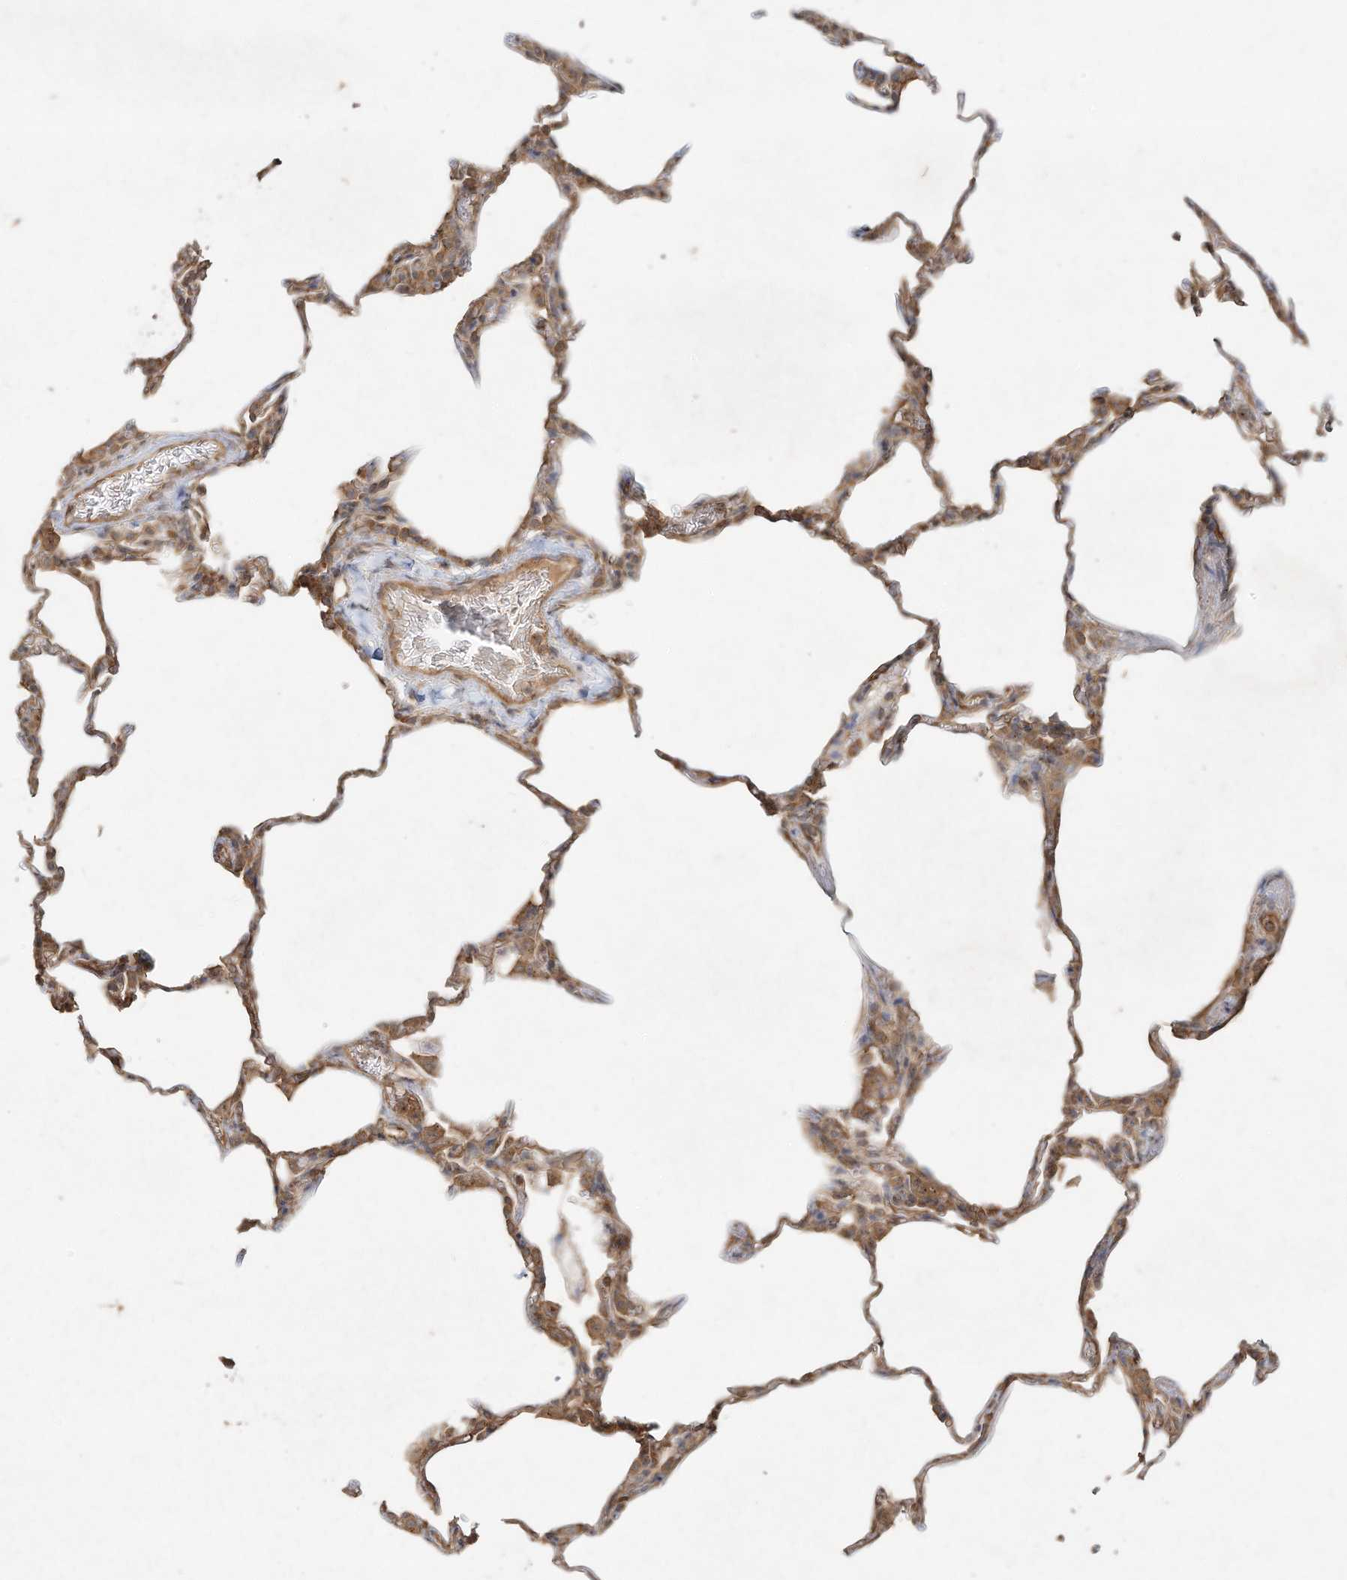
{"staining": {"intensity": "moderate", "quantity": ">75%", "location": "cytoplasmic/membranous"}, "tissue": "lung", "cell_type": "Alveolar cells", "image_type": "normal", "snomed": [{"axis": "morphology", "description": "Normal tissue, NOS"}, {"axis": "topography", "description": "Lung"}], "caption": "Protein staining of benign lung displays moderate cytoplasmic/membranous staining in about >75% of alveolar cells.", "gene": "DYNC1I2", "patient": {"sex": "male", "age": 20}}